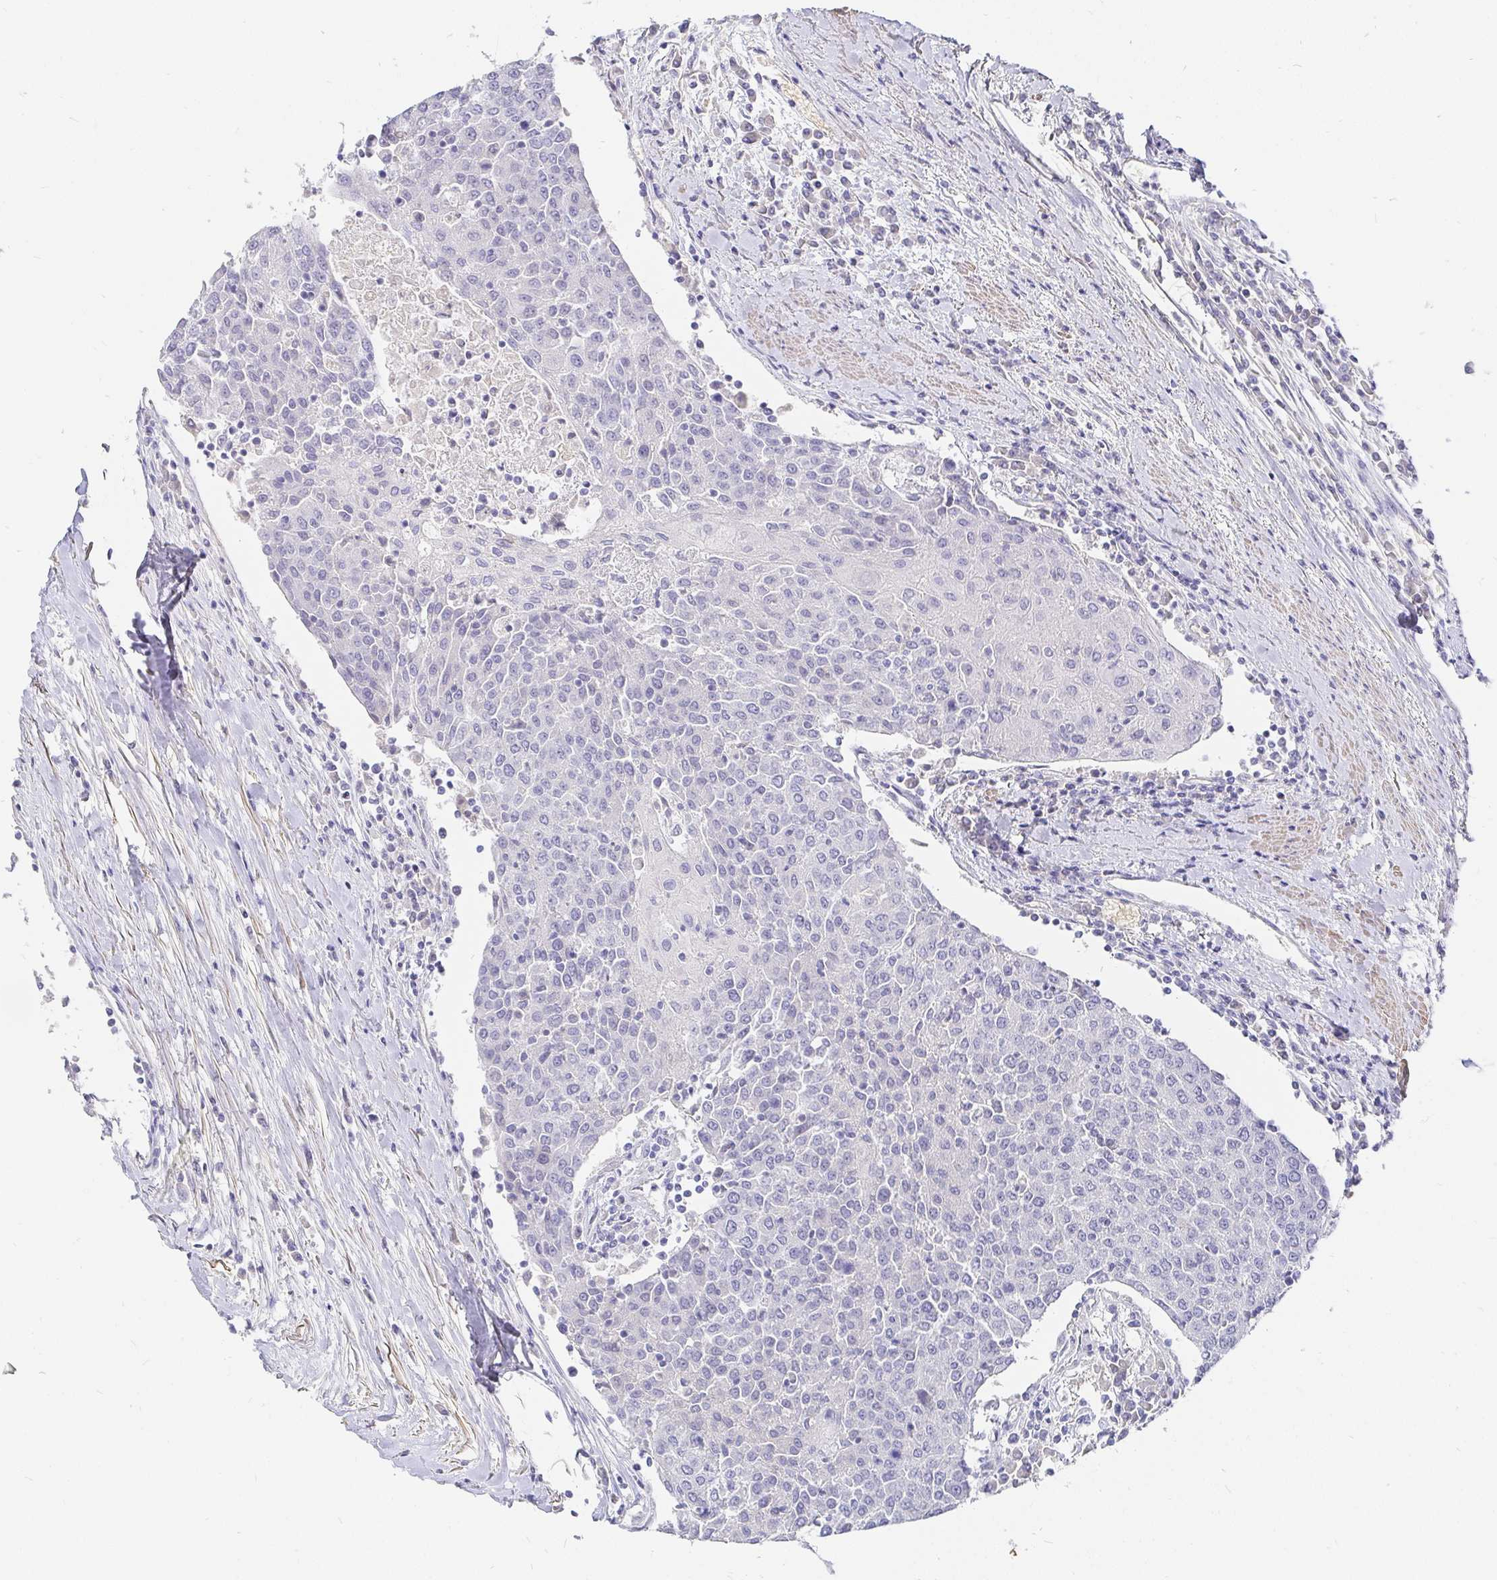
{"staining": {"intensity": "negative", "quantity": "none", "location": "none"}, "tissue": "urothelial cancer", "cell_type": "Tumor cells", "image_type": "cancer", "snomed": [{"axis": "morphology", "description": "Urothelial carcinoma, High grade"}, {"axis": "topography", "description": "Urinary bladder"}], "caption": "Human urothelial cancer stained for a protein using IHC exhibits no positivity in tumor cells.", "gene": "FGF21", "patient": {"sex": "female", "age": 85}}